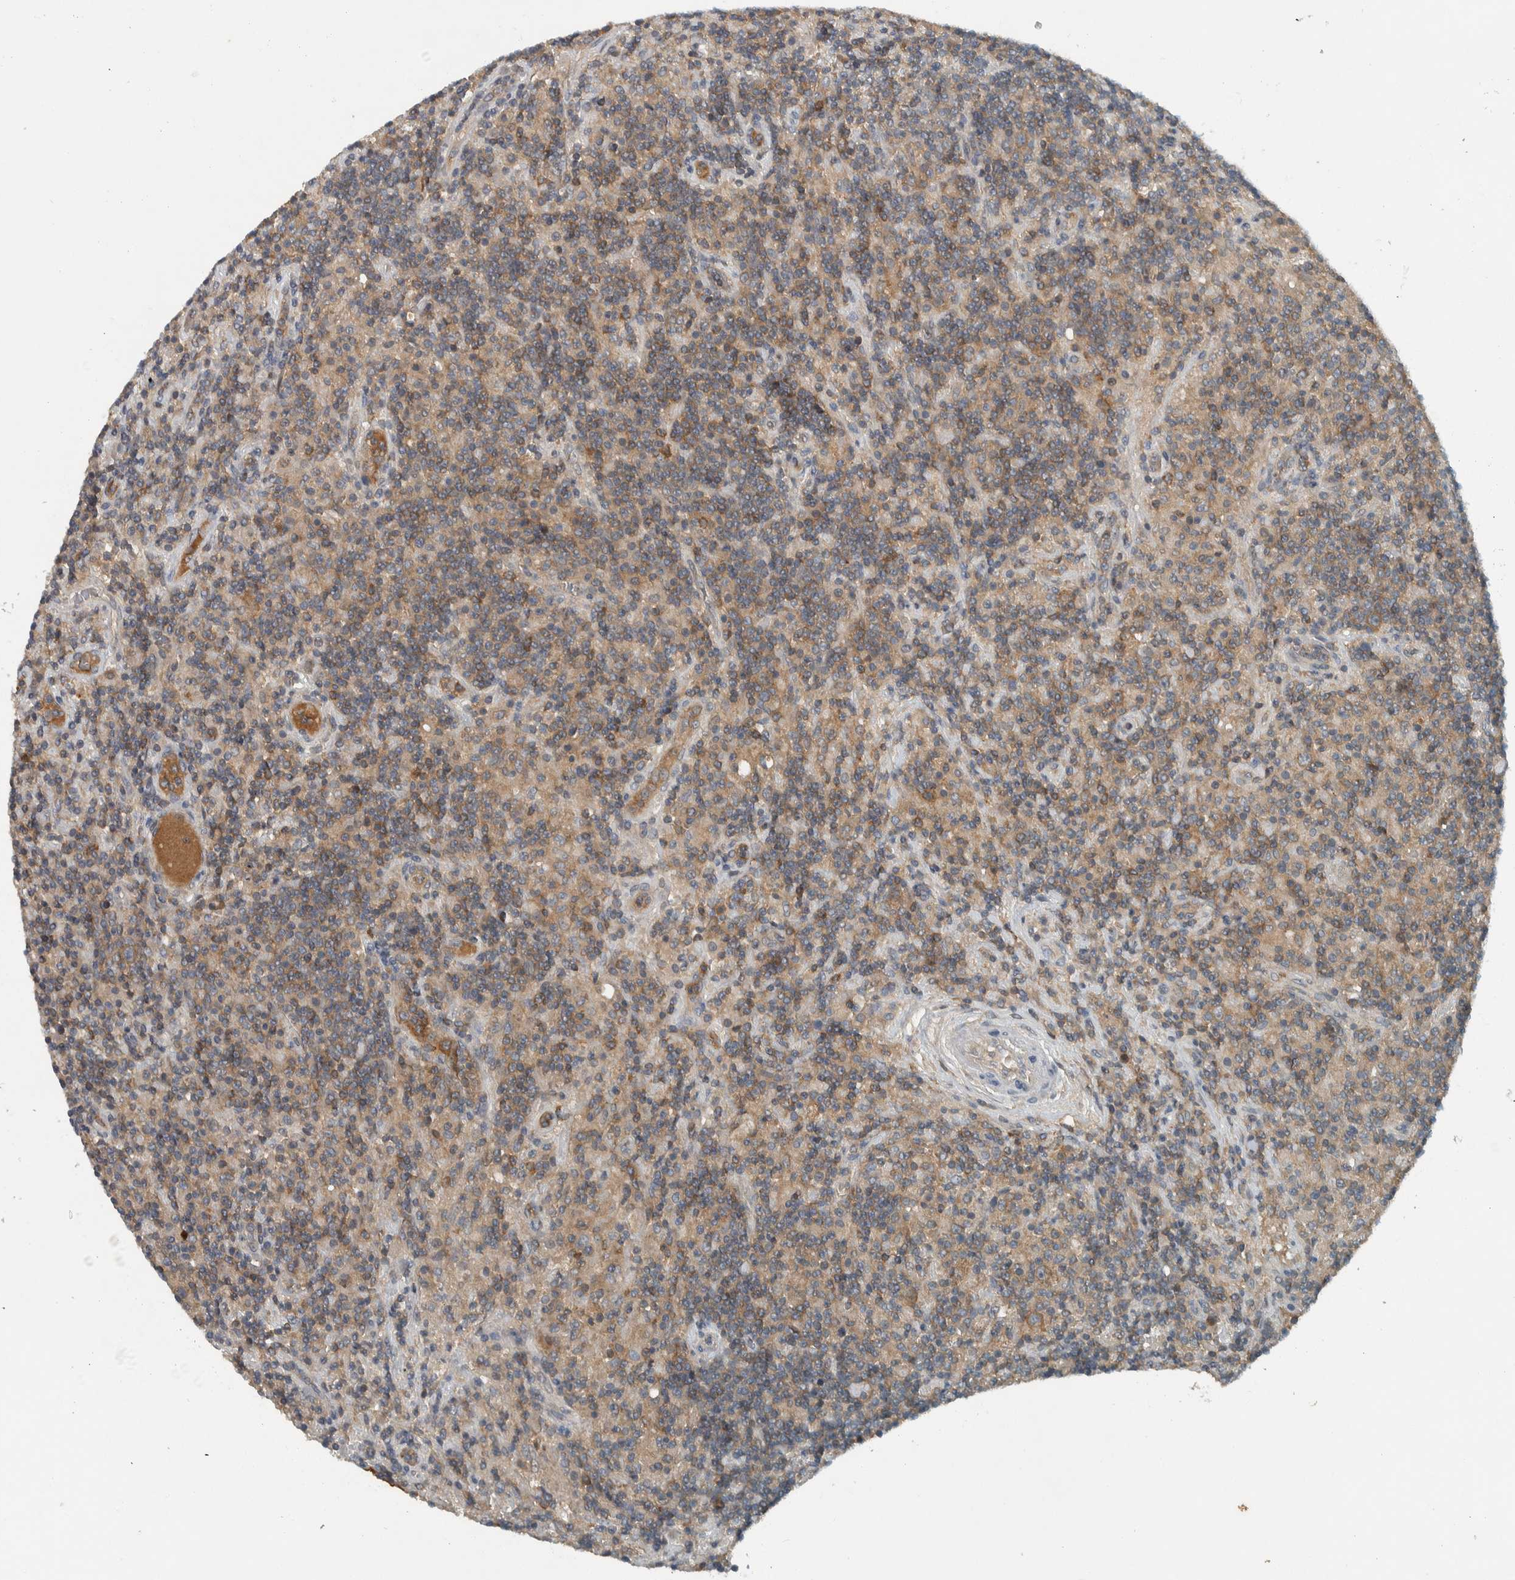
{"staining": {"intensity": "weak", "quantity": "25%-75%", "location": "cytoplasmic/membranous"}, "tissue": "lymphoma", "cell_type": "Tumor cells", "image_type": "cancer", "snomed": [{"axis": "morphology", "description": "Hodgkin's disease, NOS"}, {"axis": "topography", "description": "Lymph node"}], "caption": "Tumor cells demonstrate low levels of weak cytoplasmic/membranous expression in approximately 25%-75% of cells in human lymphoma.", "gene": "CLCN2", "patient": {"sex": "male", "age": 70}}